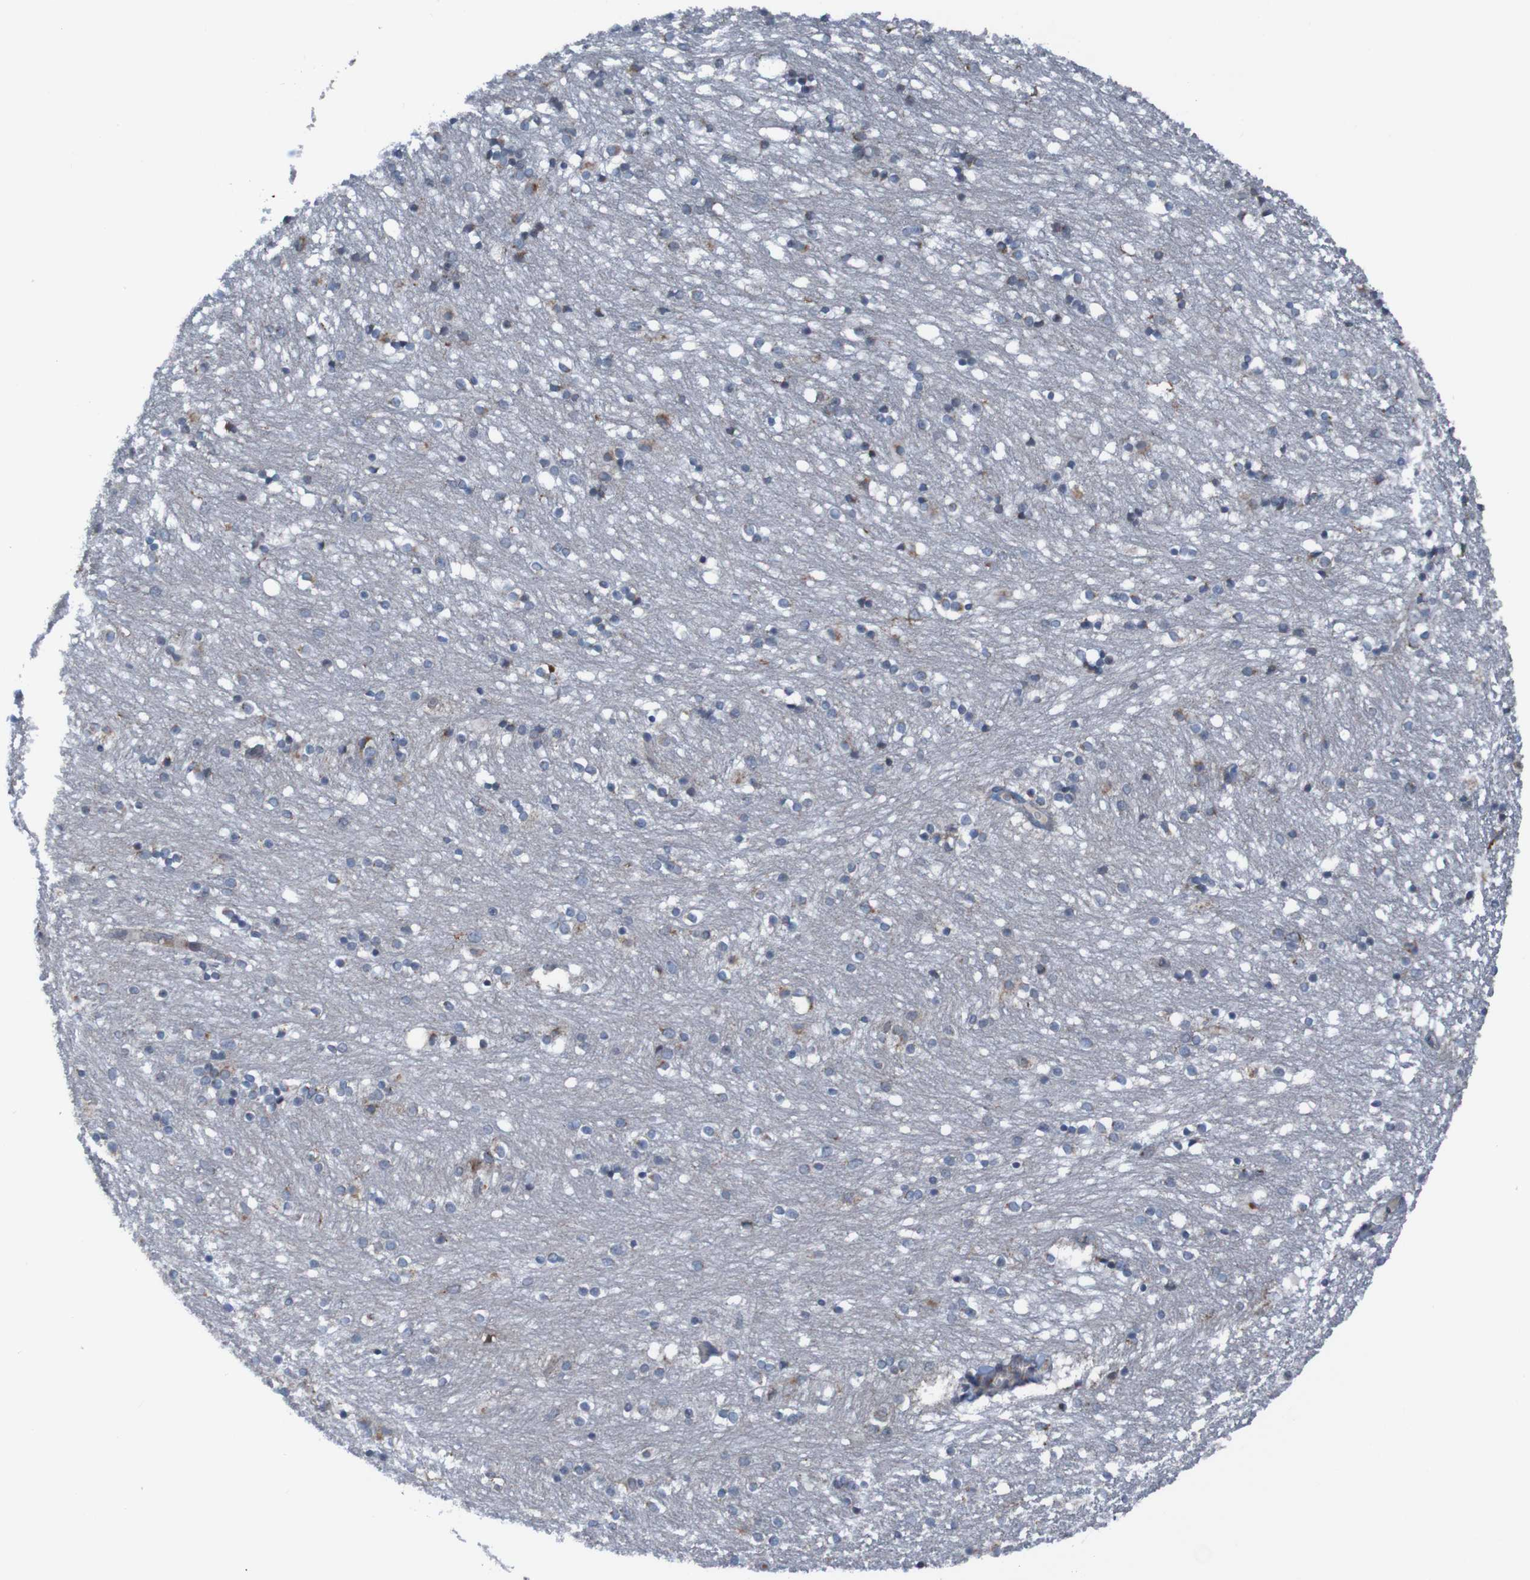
{"staining": {"intensity": "weak", "quantity": "<25%", "location": "cytoplasmic/membranous"}, "tissue": "caudate", "cell_type": "Glial cells", "image_type": "normal", "snomed": [{"axis": "morphology", "description": "Normal tissue, NOS"}, {"axis": "topography", "description": "Lateral ventricle wall"}], "caption": "The immunohistochemistry (IHC) photomicrograph has no significant staining in glial cells of caudate. (Immunohistochemistry, brightfield microscopy, high magnification).", "gene": "UNG", "patient": {"sex": "female", "age": 54}}